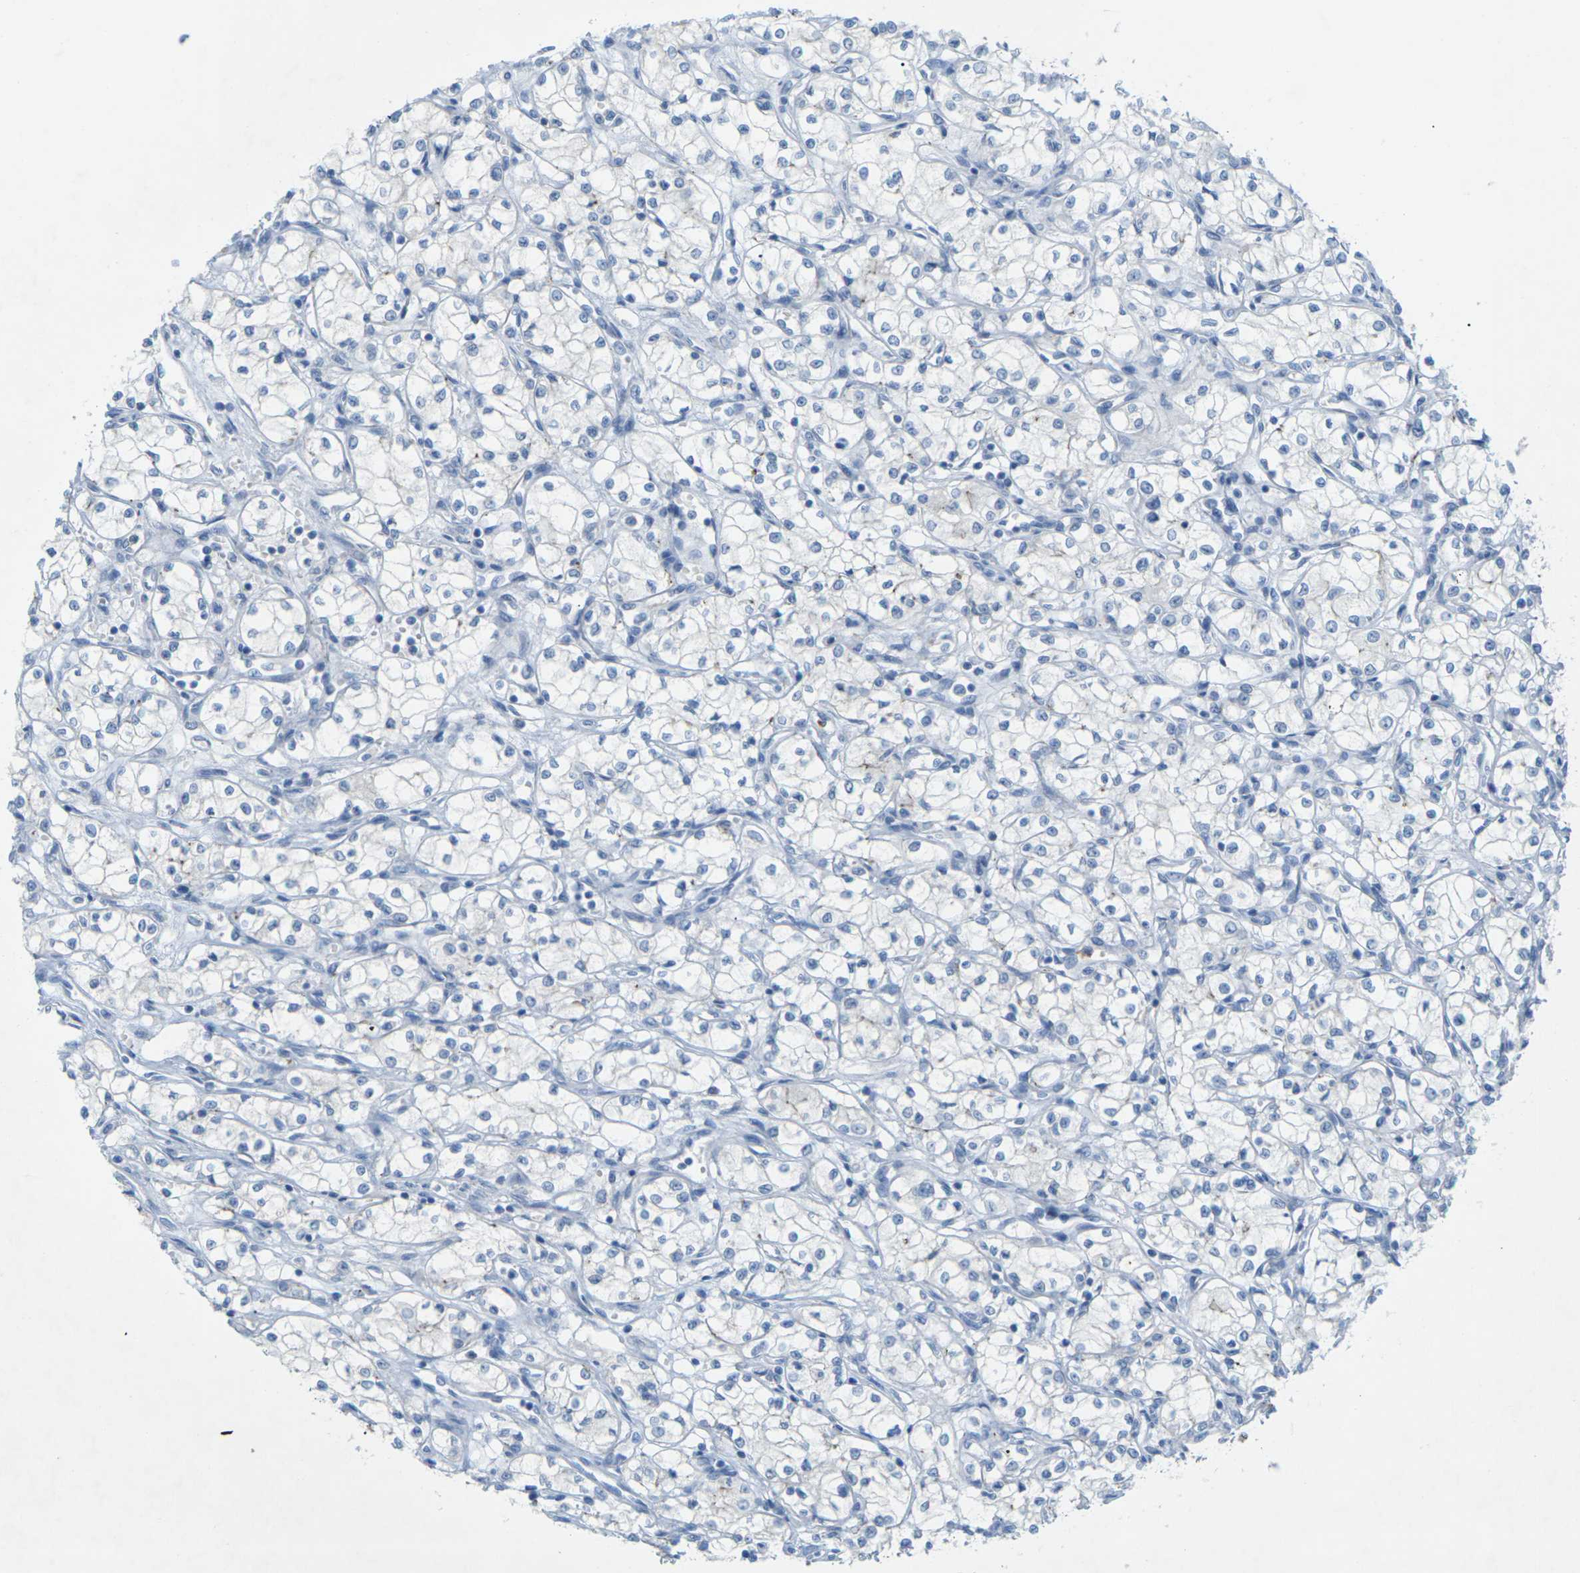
{"staining": {"intensity": "negative", "quantity": "none", "location": "none"}, "tissue": "renal cancer", "cell_type": "Tumor cells", "image_type": "cancer", "snomed": [{"axis": "morphology", "description": "Normal tissue, NOS"}, {"axis": "morphology", "description": "Adenocarcinoma, NOS"}, {"axis": "topography", "description": "Kidney"}], "caption": "This is a micrograph of IHC staining of renal cancer, which shows no staining in tumor cells.", "gene": "CLDN3", "patient": {"sex": "male", "age": 59}}